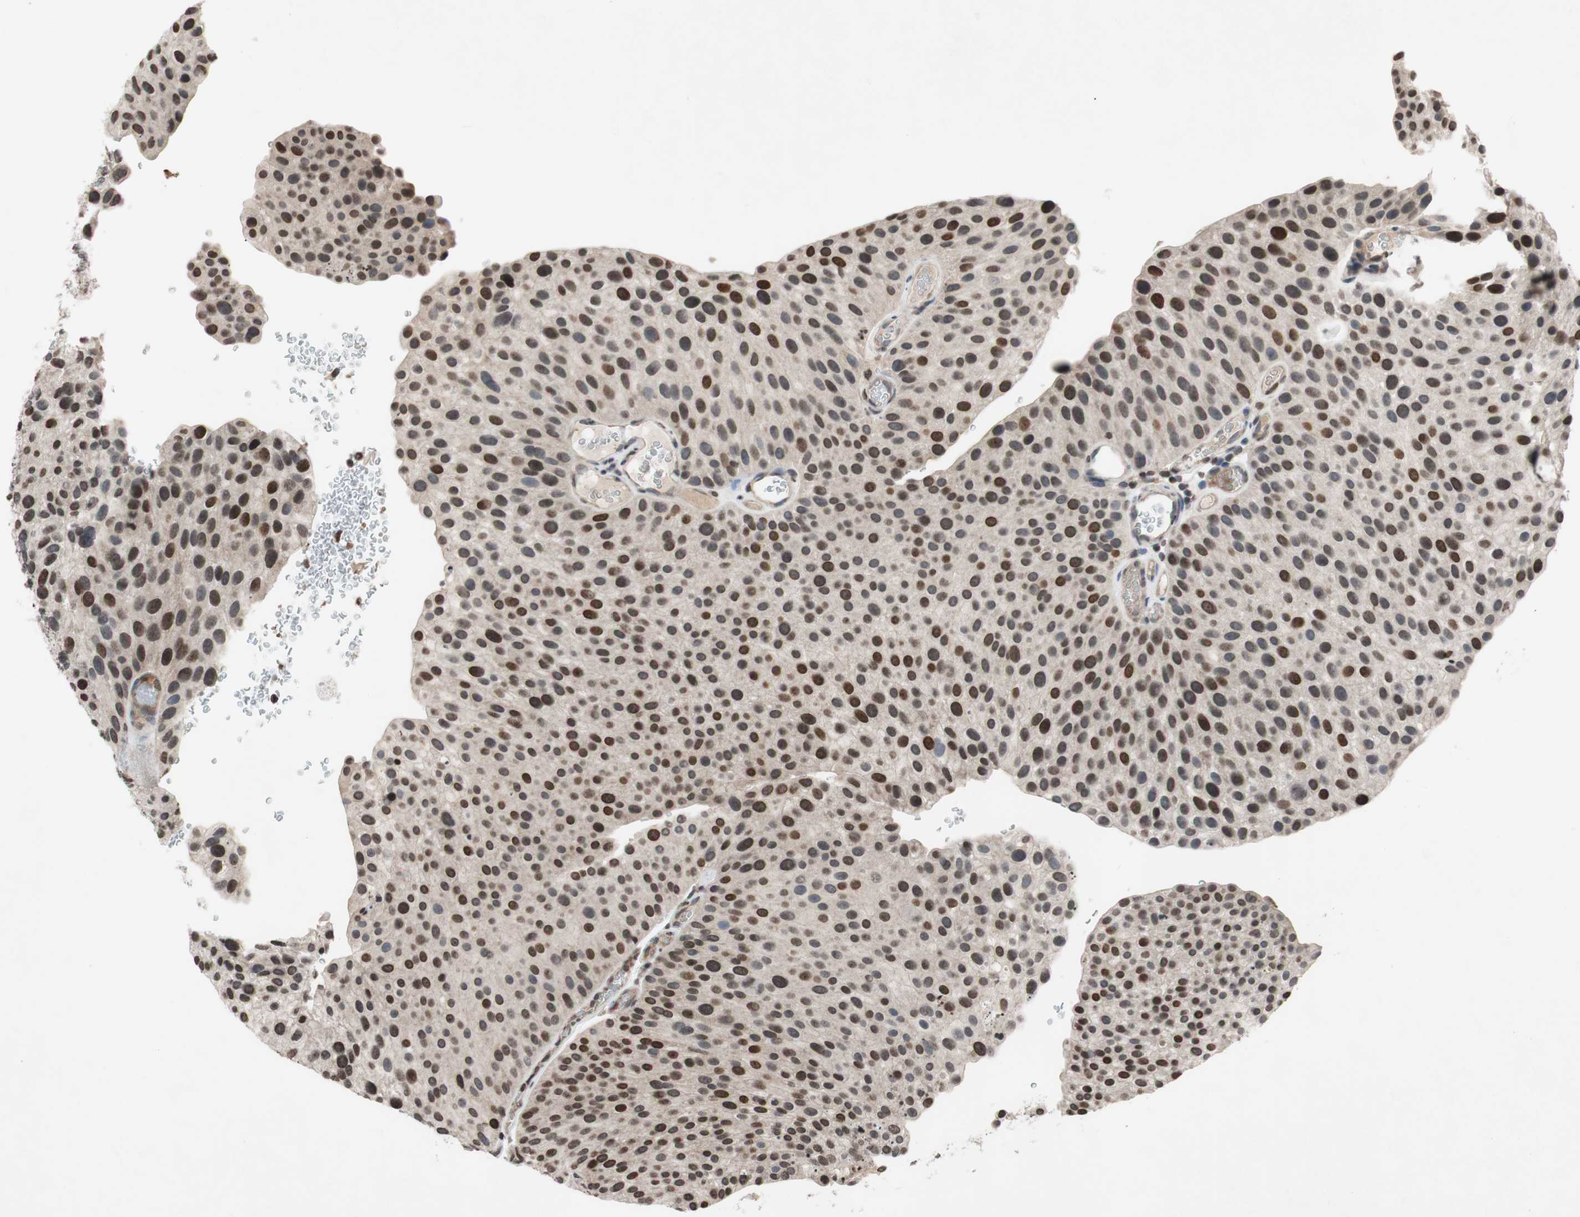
{"staining": {"intensity": "strong", "quantity": ">75%", "location": "nuclear"}, "tissue": "urothelial cancer", "cell_type": "Tumor cells", "image_type": "cancer", "snomed": [{"axis": "morphology", "description": "Urothelial carcinoma, Low grade"}, {"axis": "topography", "description": "Smooth muscle"}, {"axis": "topography", "description": "Urinary bladder"}], "caption": "Brown immunohistochemical staining in human urothelial carcinoma (low-grade) reveals strong nuclear positivity in approximately >75% of tumor cells. (brown staining indicates protein expression, while blue staining denotes nuclei).", "gene": "MCM6", "patient": {"sex": "male", "age": 60}}